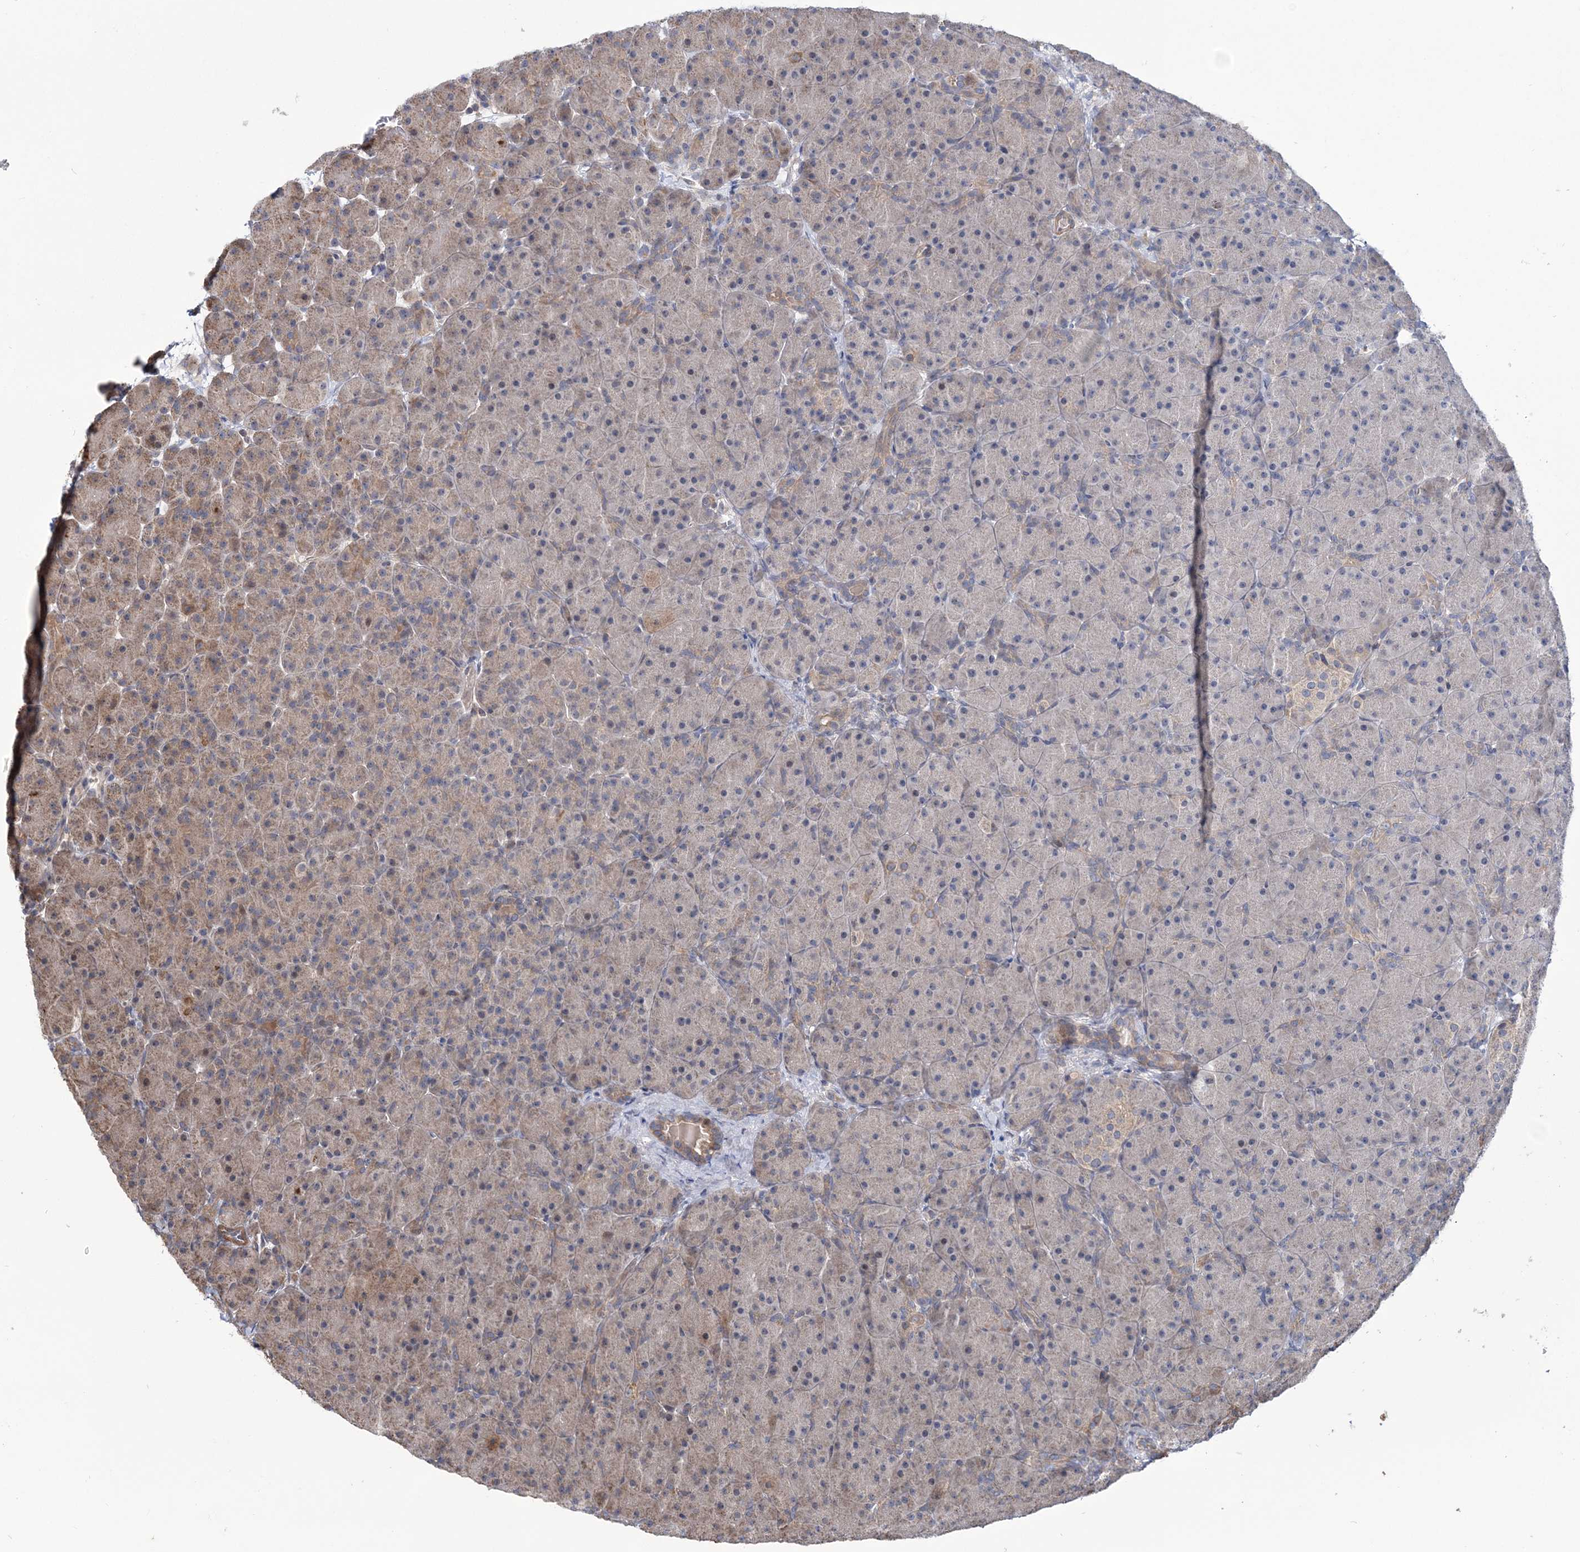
{"staining": {"intensity": "moderate", "quantity": "25%-75%", "location": "cytoplasmic/membranous"}, "tissue": "pancreas", "cell_type": "Exocrine glandular cells", "image_type": "normal", "snomed": [{"axis": "morphology", "description": "Normal tissue, NOS"}, {"axis": "topography", "description": "Pancreas"}], "caption": "Brown immunohistochemical staining in unremarkable pancreas demonstrates moderate cytoplasmic/membranous expression in approximately 25%-75% of exocrine glandular cells. (DAB IHC with brightfield microscopy, high magnification).", "gene": "PPP2R2B", "patient": {"sex": "male", "age": 66}}